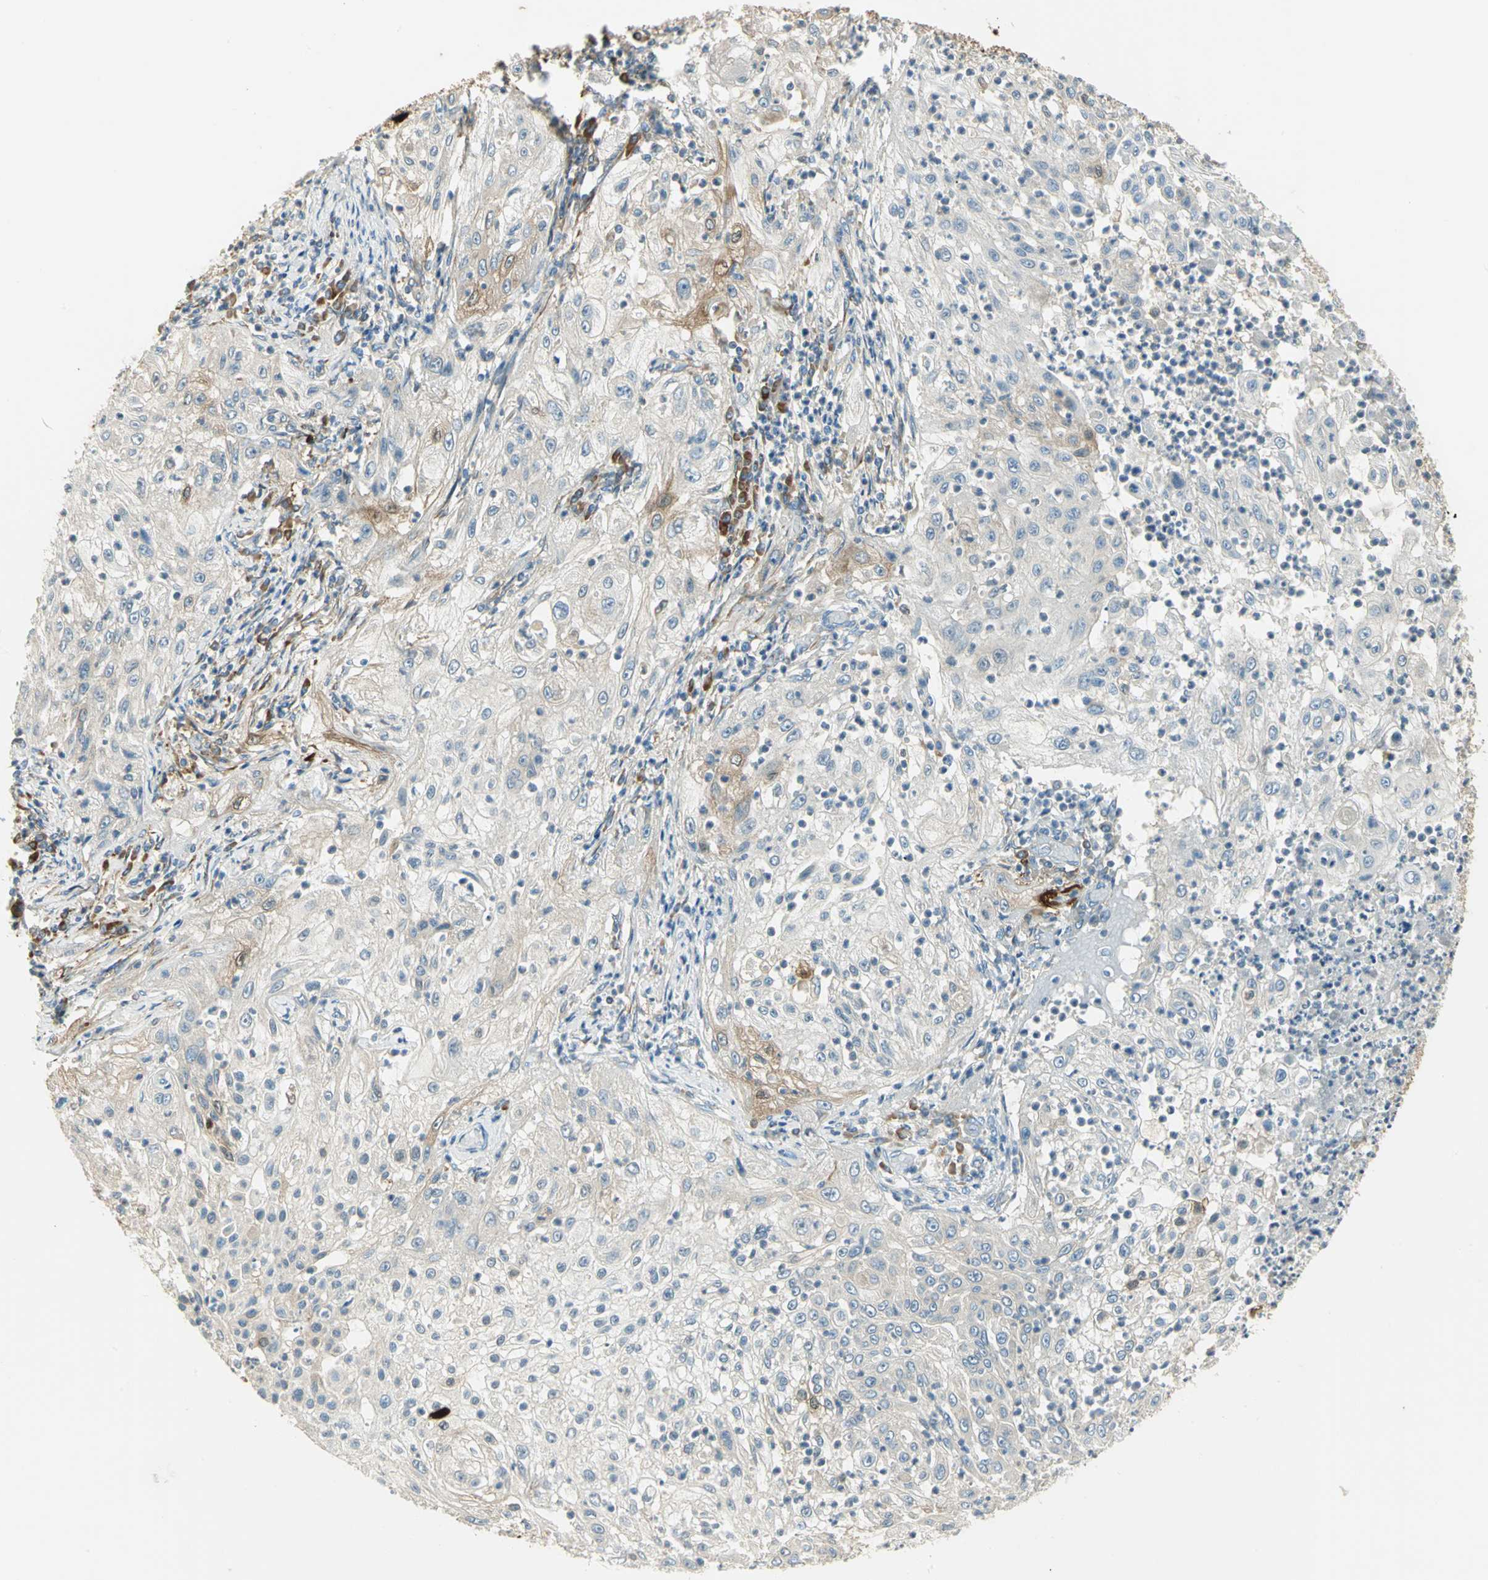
{"staining": {"intensity": "moderate", "quantity": "<25%", "location": "cytoplasmic/membranous"}, "tissue": "lung cancer", "cell_type": "Tumor cells", "image_type": "cancer", "snomed": [{"axis": "morphology", "description": "Inflammation, NOS"}, {"axis": "morphology", "description": "Squamous cell carcinoma, NOS"}, {"axis": "topography", "description": "Lymph node"}, {"axis": "topography", "description": "Soft tissue"}, {"axis": "topography", "description": "Lung"}], "caption": "Squamous cell carcinoma (lung) was stained to show a protein in brown. There is low levels of moderate cytoplasmic/membranous positivity in about <25% of tumor cells.", "gene": "WARS1", "patient": {"sex": "male", "age": 66}}